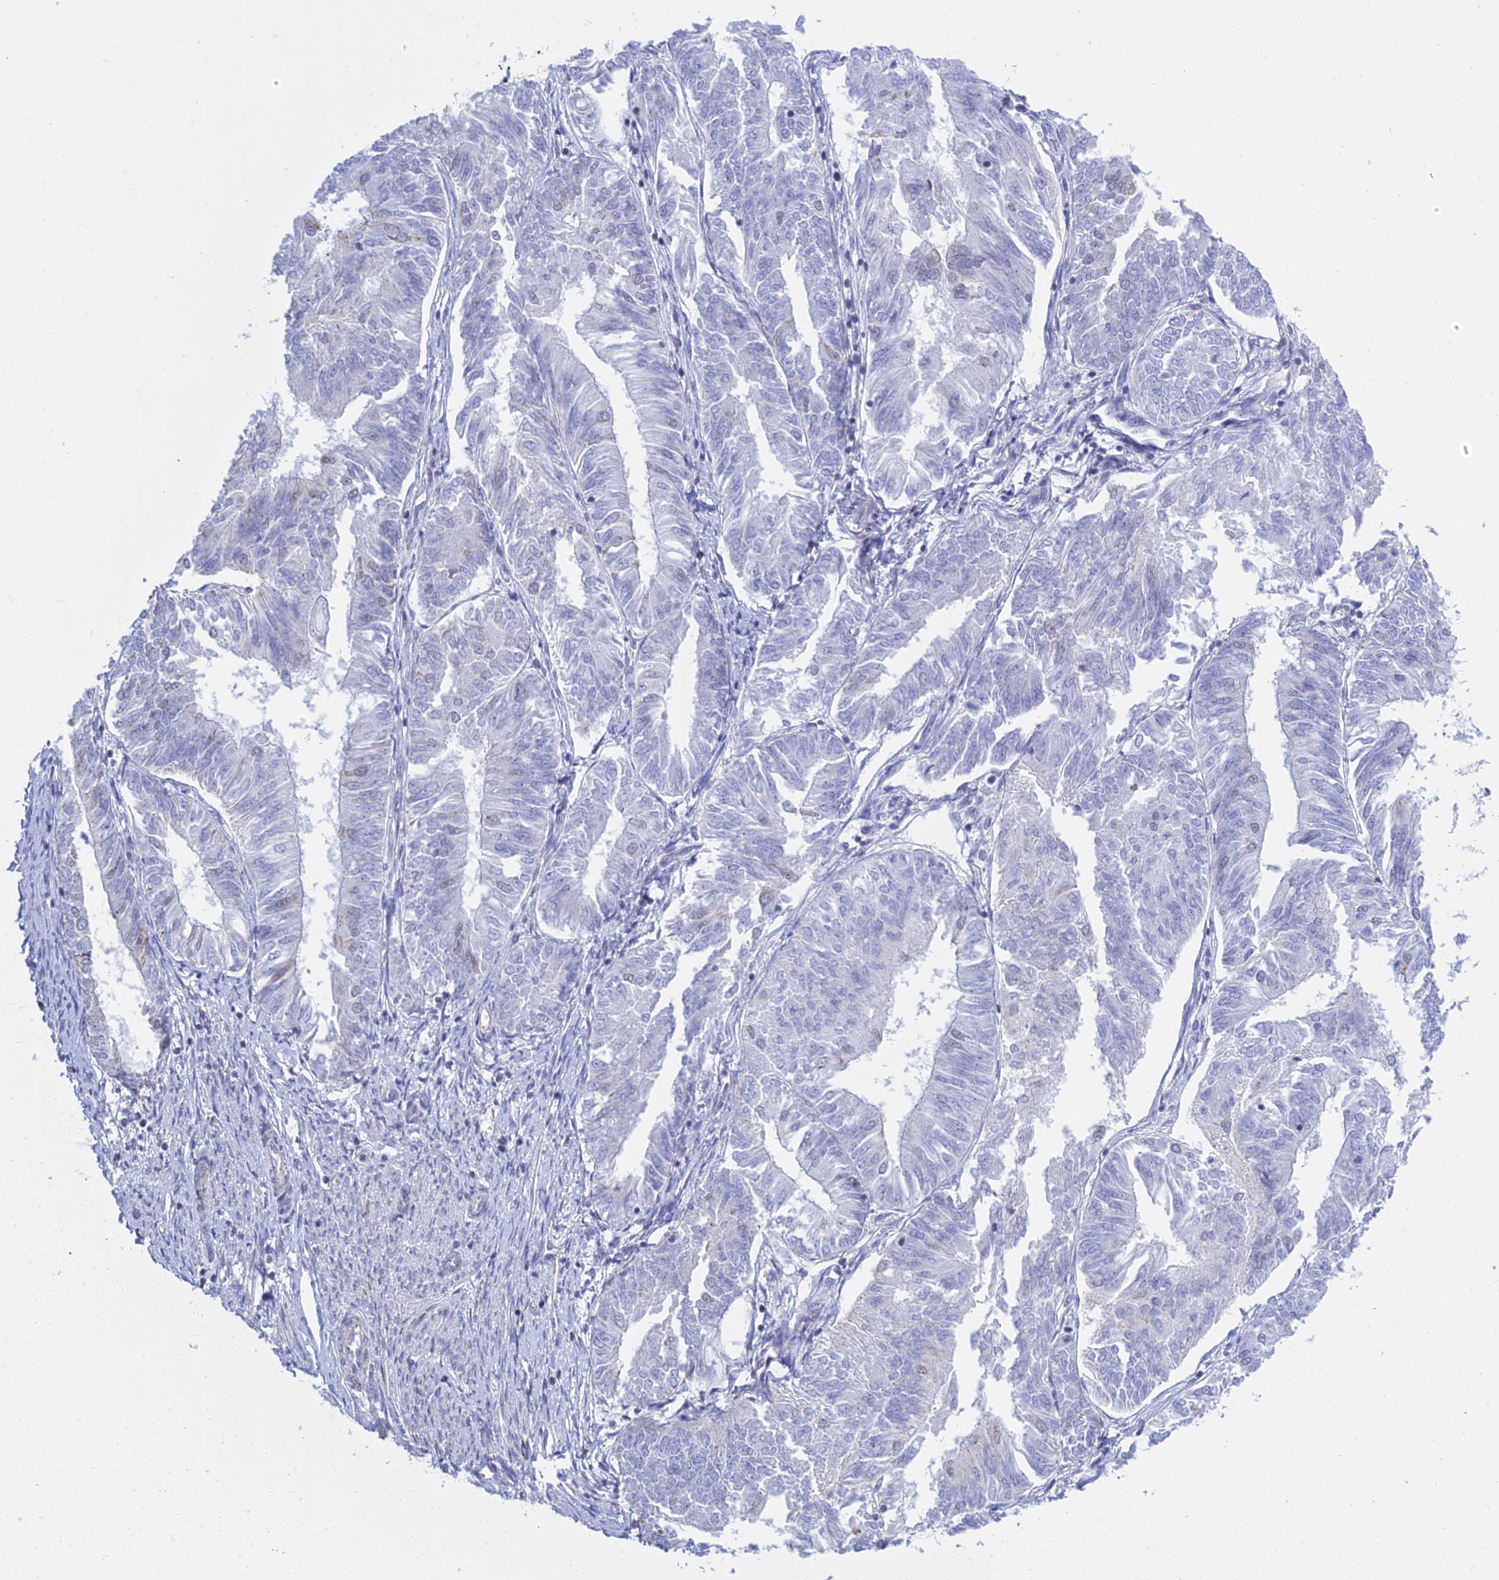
{"staining": {"intensity": "negative", "quantity": "none", "location": "none"}, "tissue": "endometrial cancer", "cell_type": "Tumor cells", "image_type": "cancer", "snomed": [{"axis": "morphology", "description": "Adenocarcinoma, NOS"}, {"axis": "topography", "description": "Endometrium"}], "caption": "Immunohistochemistry histopathology image of neoplastic tissue: adenocarcinoma (endometrial) stained with DAB (3,3'-diaminobenzidine) shows no significant protein expression in tumor cells. Nuclei are stained in blue.", "gene": "KLF14", "patient": {"sex": "female", "age": 58}}